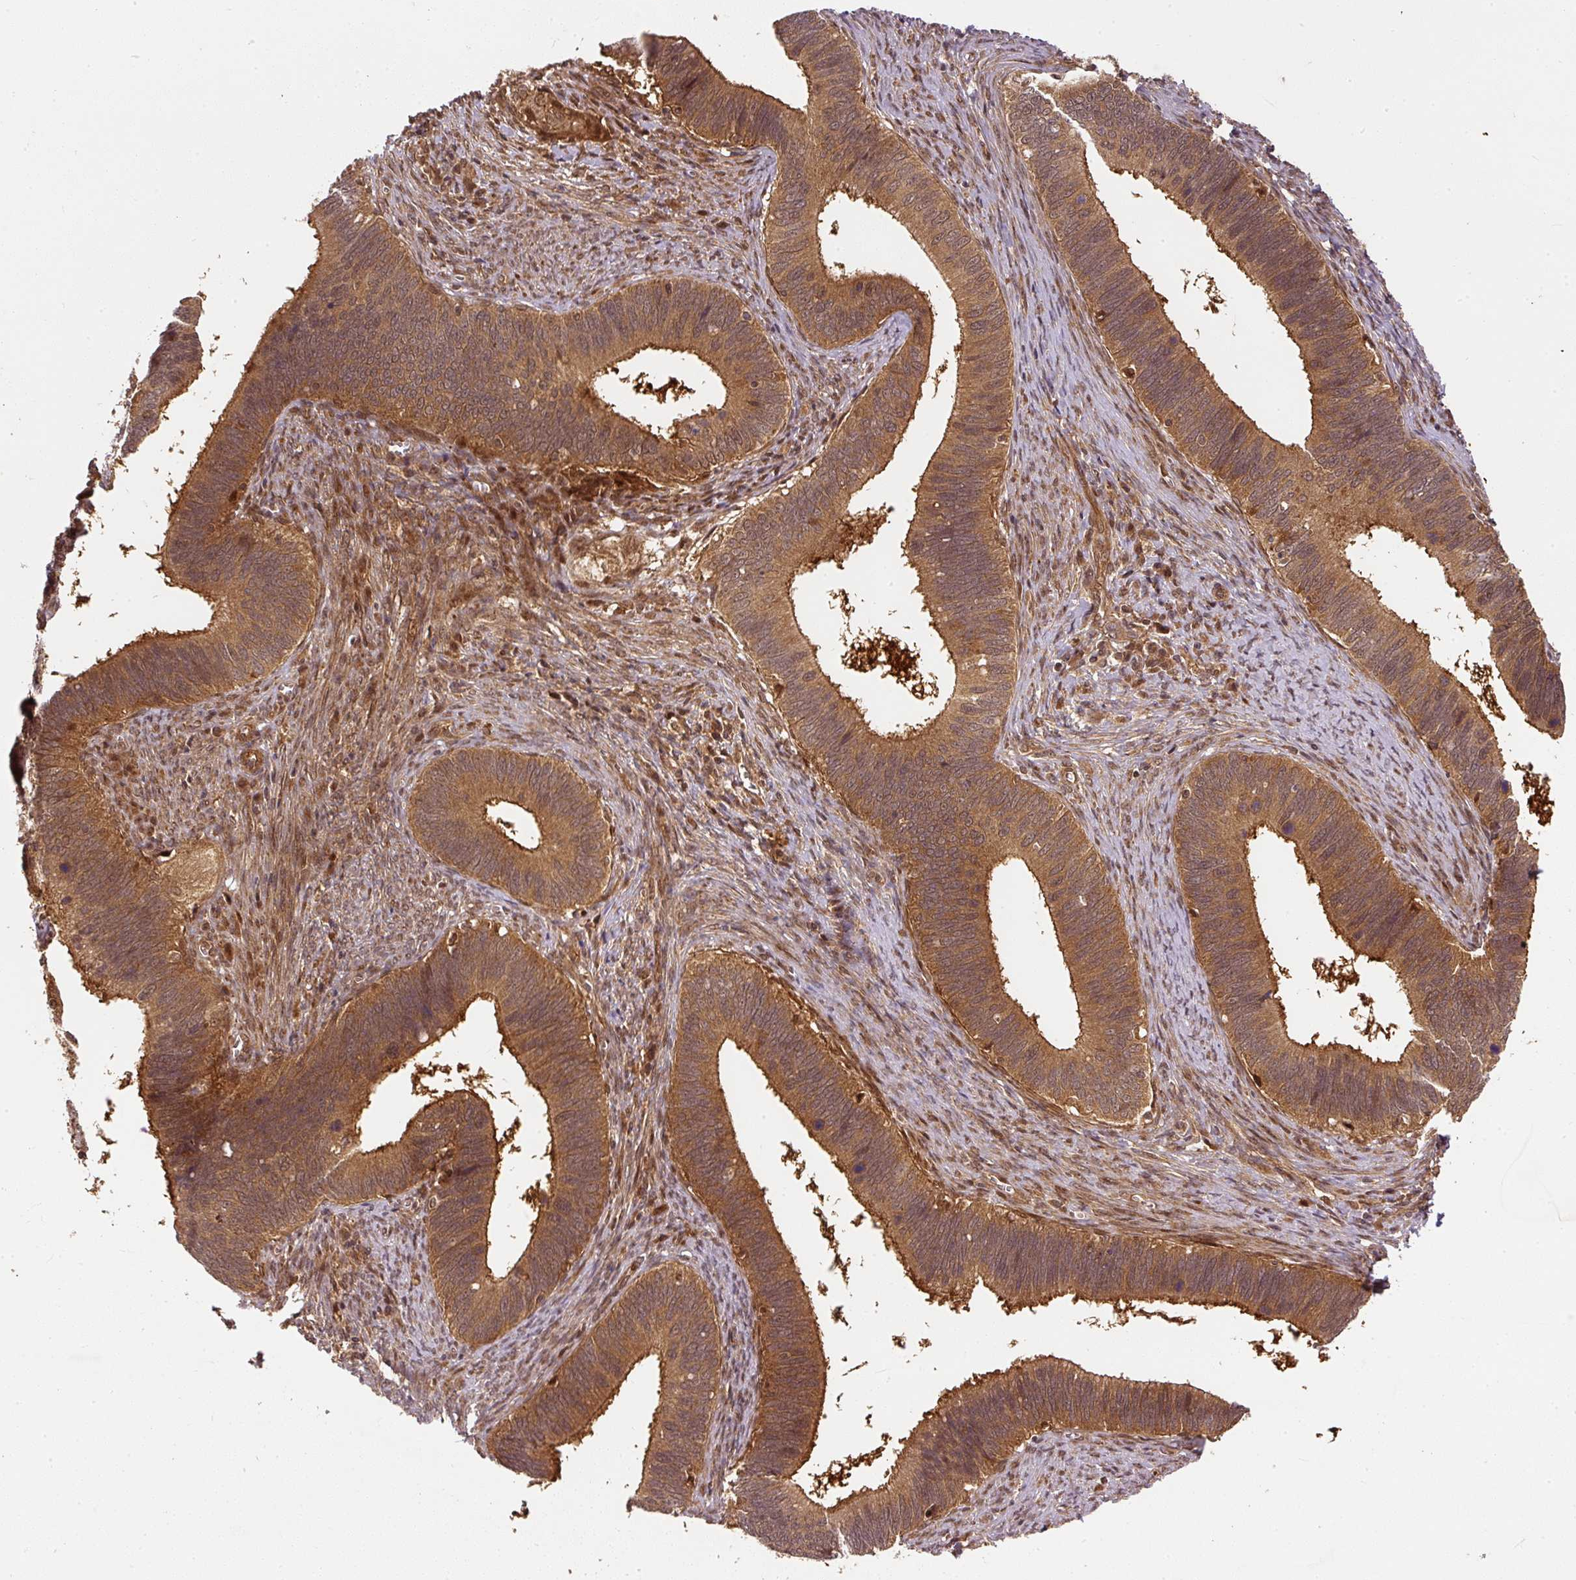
{"staining": {"intensity": "moderate", "quantity": ">75%", "location": "cytoplasmic/membranous,nuclear"}, "tissue": "cervical cancer", "cell_type": "Tumor cells", "image_type": "cancer", "snomed": [{"axis": "morphology", "description": "Adenocarcinoma, NOS"}, {"axis": "topography", "description": "Cervix"}], "caption": "Adenocarcinoma (cervical) stained with immunohistochemistry exhibits moderate cytoplasmic/membranous and nuclear staining in about >75% of tumor cells.", "gene": "PSMD1", "patient": {"sex": "female", "age": 42}}